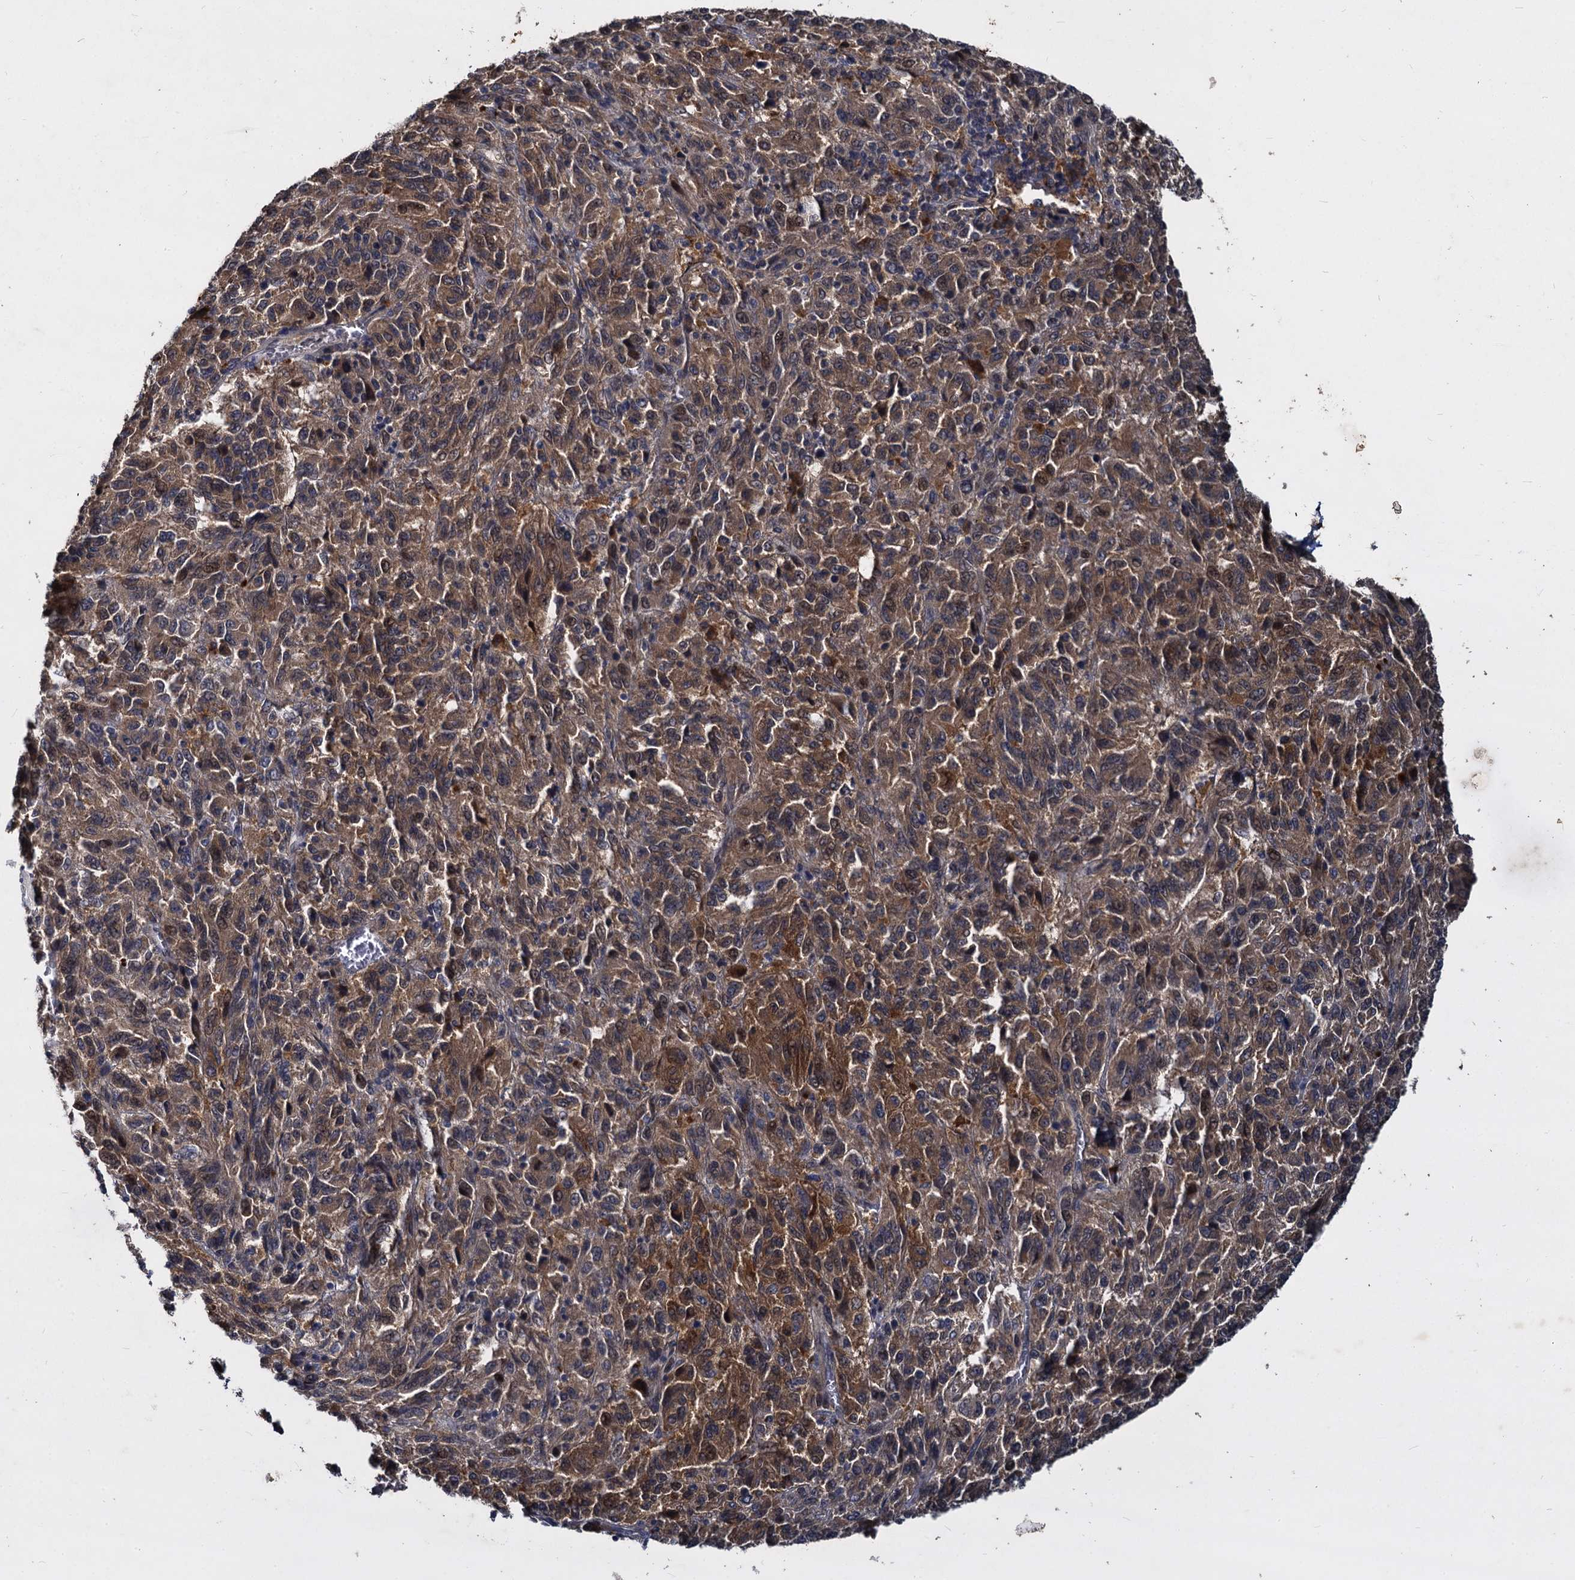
{"staining": {"intensity": "moderate", "quantity": ">75%", "location": "cytoplasmic/membranous"}, "tissue": "melanoma", "cell_type": "Tumor cells", "image_type": "cancer", "snomed": [{"axis": "morphology", "description": "Malignant melanoma, Metastatic site"}, {"axis": "topography", "description": "Lung"}], "caption": "The image exhibits staining of malignant melanoma (metastatic site), revealing moderate cytoplasmic/membranous protein positivity (brown color) within tumor cells.", "gene": "CCDC184", "patient": {"sex": "male", "age": 64}}